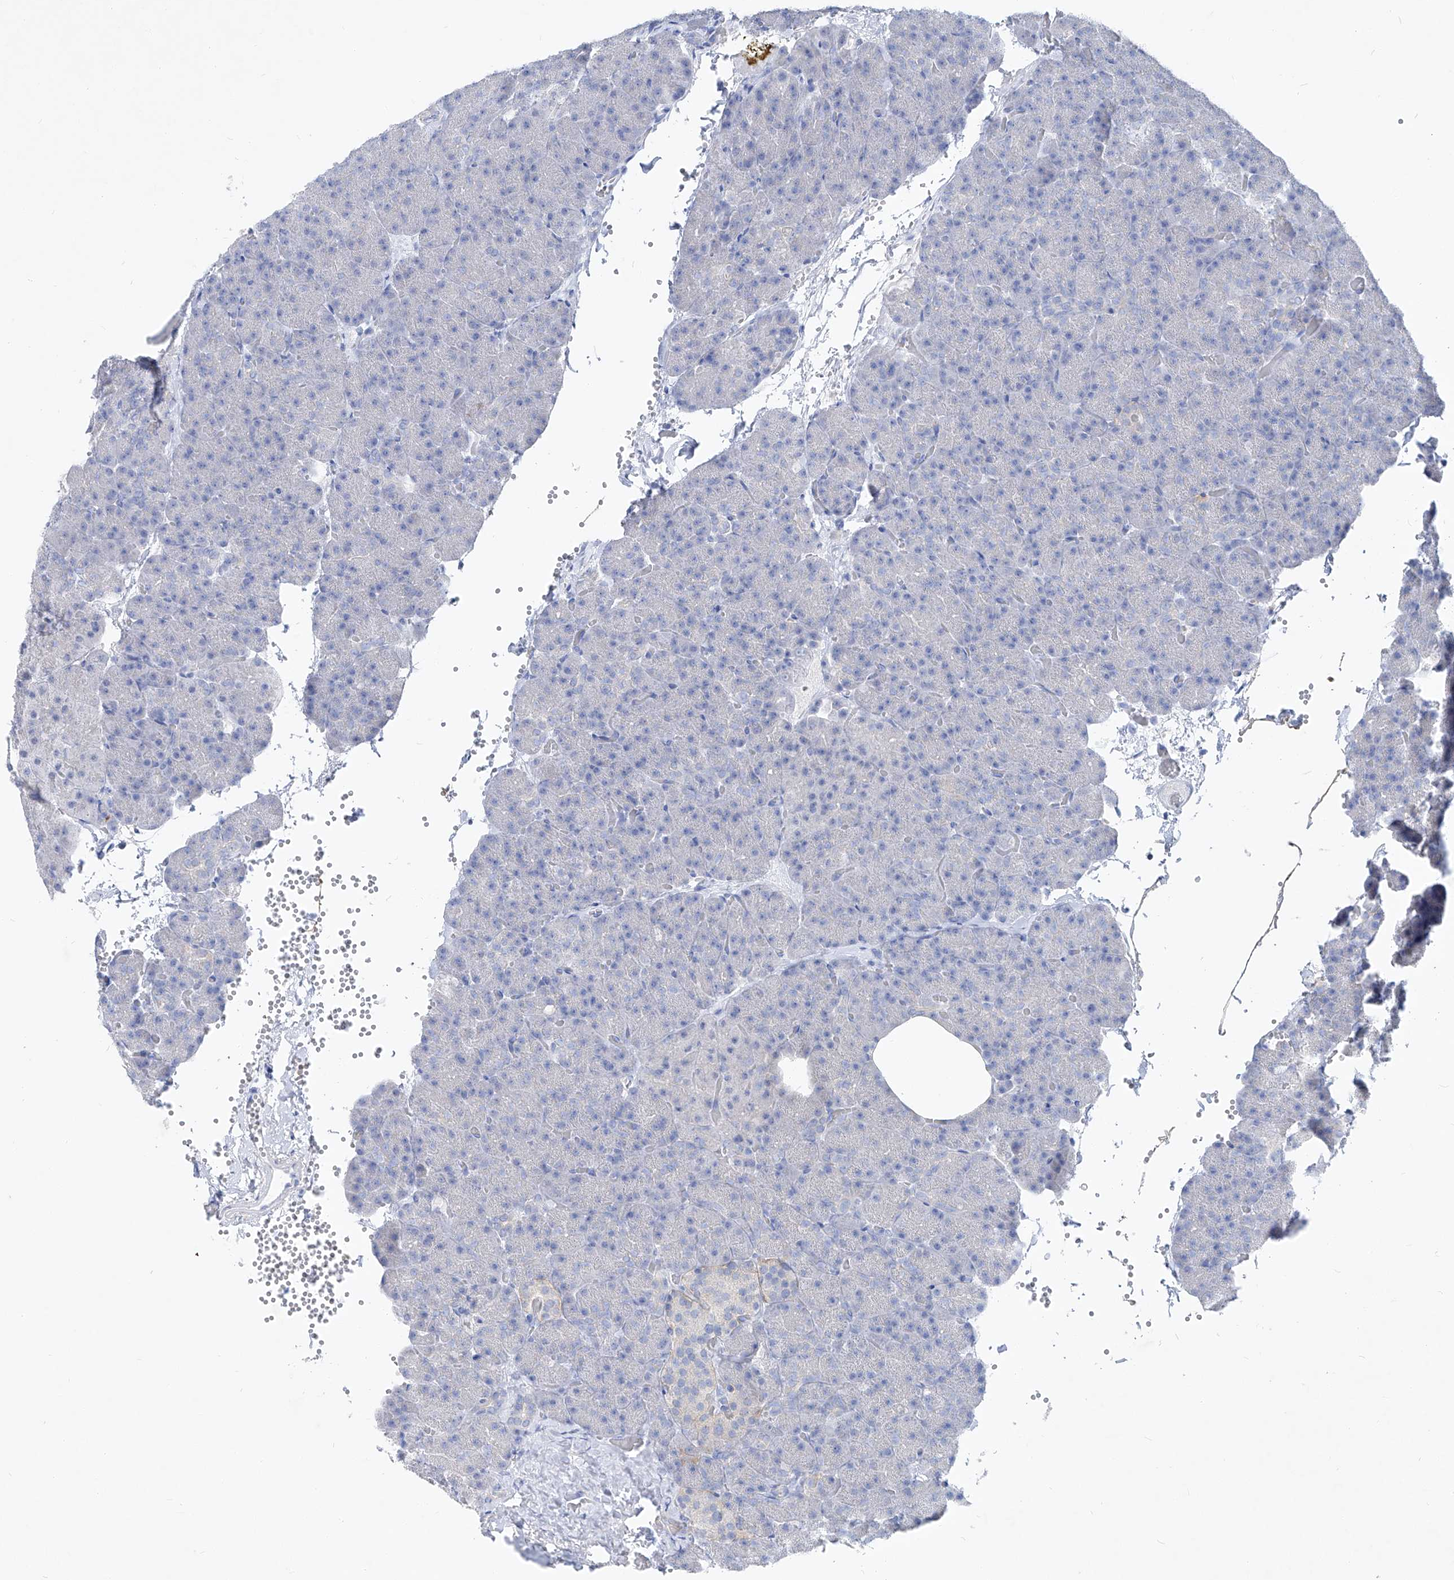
{"staining": {"intensity": "strong", "quantity": "<25%", "location": "cytoplasmic/membranous"}, "tissue": "pancreas", "cell_type": "Exocrine glandular cells", "image_type": "normal", "snomed": [{"axis": "morphology", "description": "Normal tissue, NOS"}, {"axis": "morphology", "description": "Carcinoid, malignant, NOS"}, {"axis": "topography", "description": "Pancreas"}], "caption": "Pancreas stained with immunohistochemistry (IHC) shows strong cytoplasmic/membranous expression in approximately <25% of exocrine glandular cells.", "gene": "FRS3", "patient": {"sex": "female", "age": 35}}